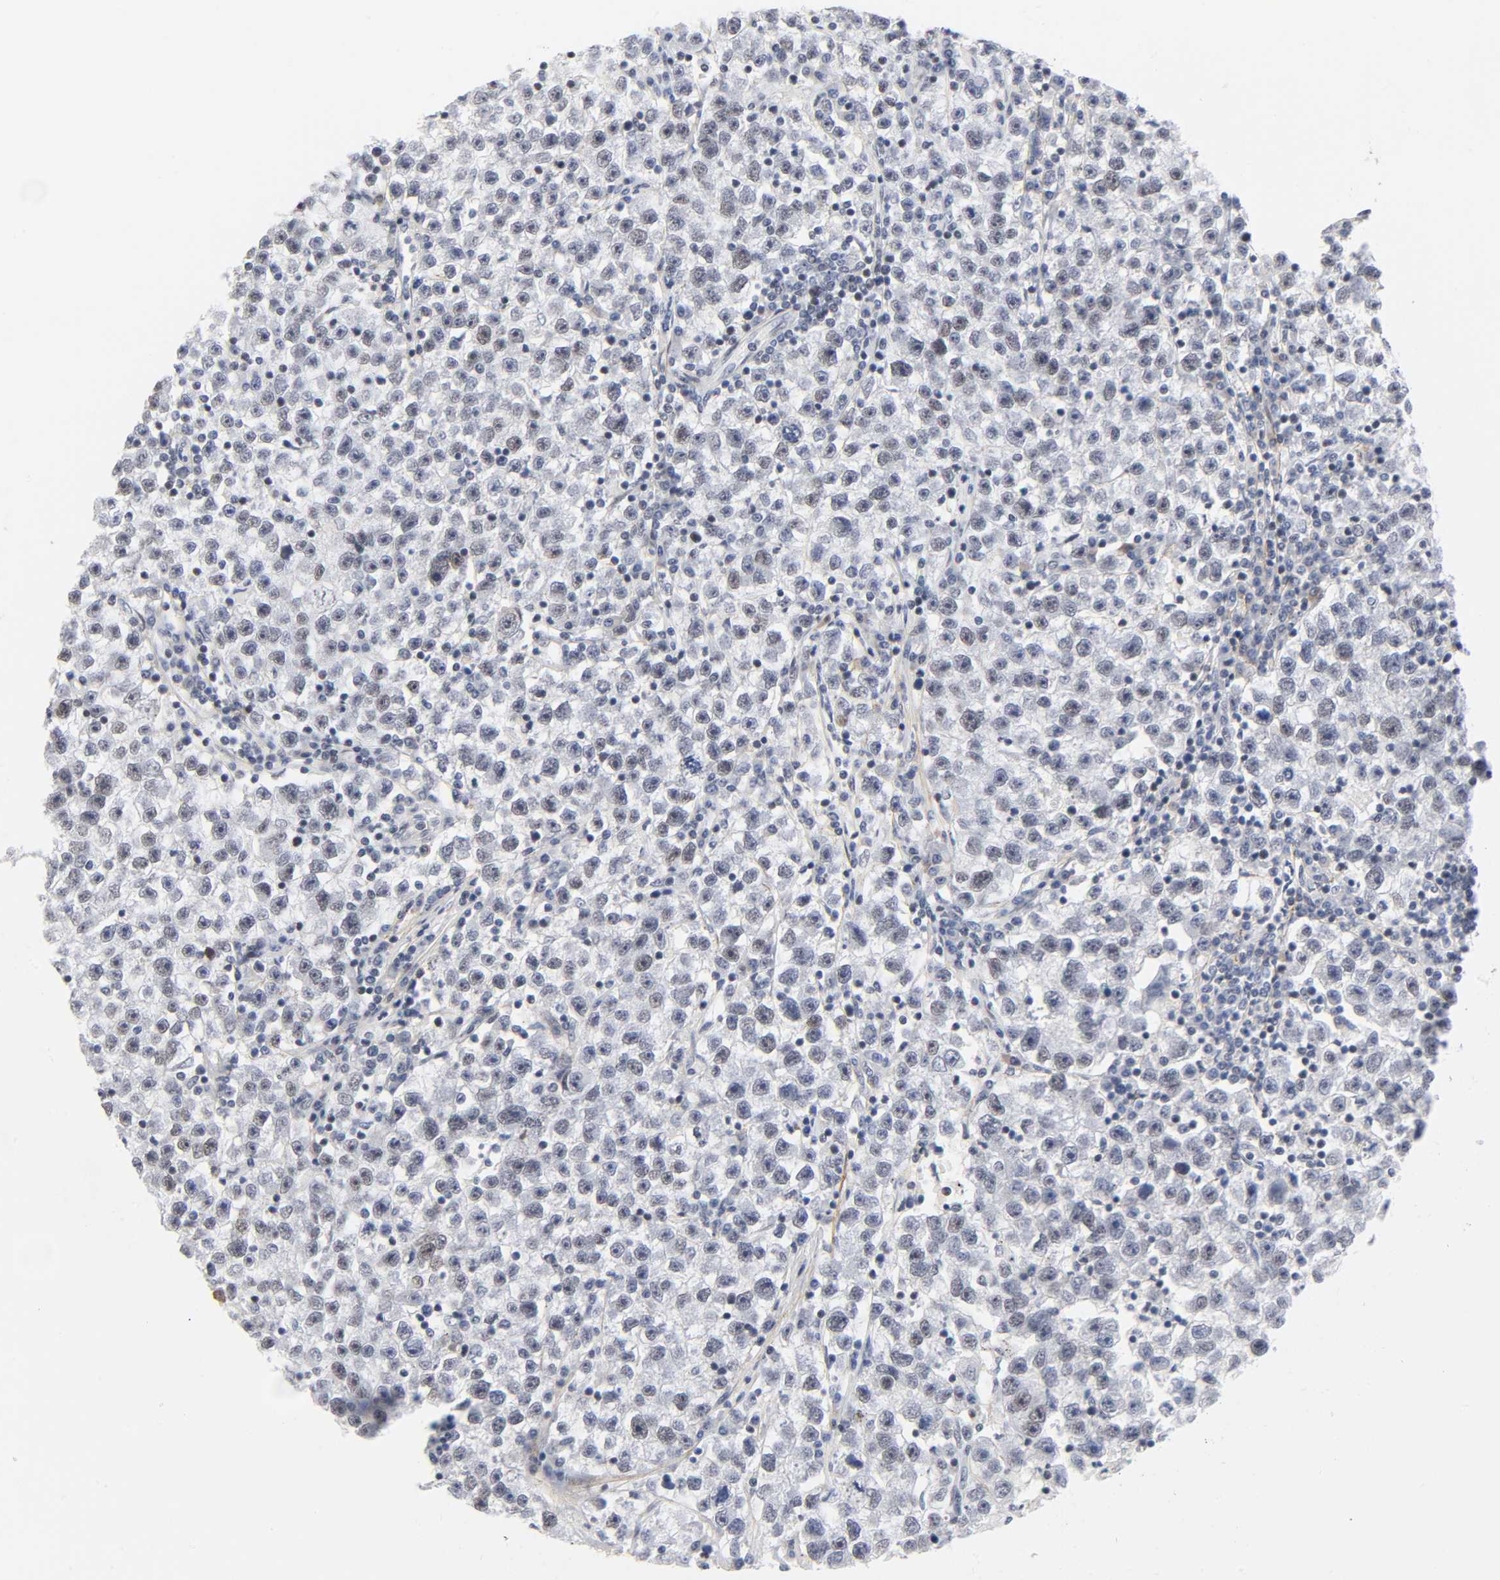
{"staining": {"intensity": "negative", "quantity": "none", "location": "none"}, "tissue": "testis cancer", "cell_type": "Tumor cells", "image_type": "cancer", "snomed": [{"axis": "morphology", "description": "Seminoma, NOS"}, {"axis": "topography", "description": "Testis"}], "caption": "This is a image of immunohistochemistry staining of seminoma (testis), which shows no positivity in tumor cells.", "gene": "DIDO1", "patient": {"sex": "male", "age": 22}}